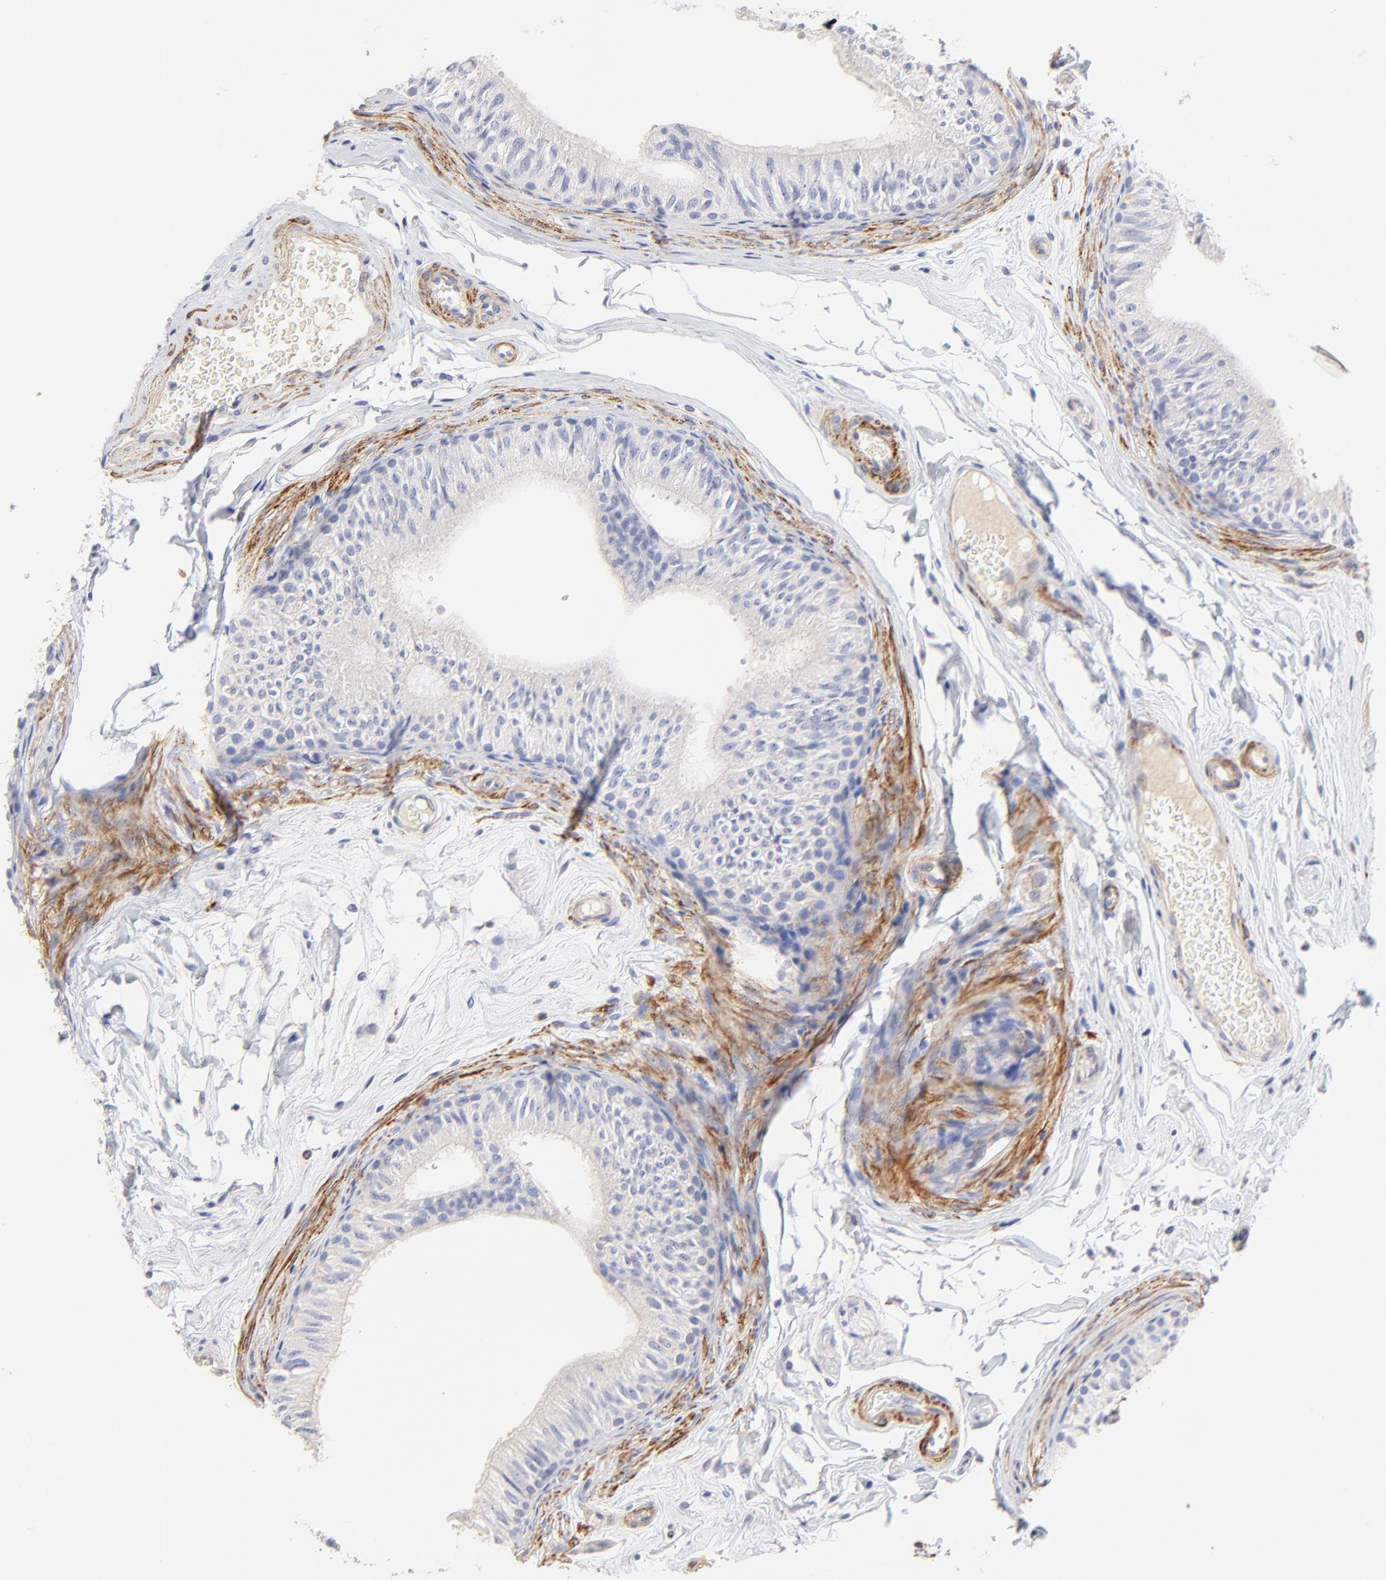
{"staining": {"intensity": "negative", "quantity": "none", "location": "none"}, "tissue": "epididymis", "cell_type": "Glandular cells", "image_type": "normal", "snomed": [{"axis": "morphology", "description": "Normal tissue, NOS"}, {"axis": "topography", "description": "Testis"}, {"axis": "topography", "description": "Epididymis"}], "caption": "The immunohistochemistry (IHC) micrograph has no significant expression in glandular cells of epididymis.", "gene": "ACTRT1", "patient": {"sex": "male", "age": 36}}